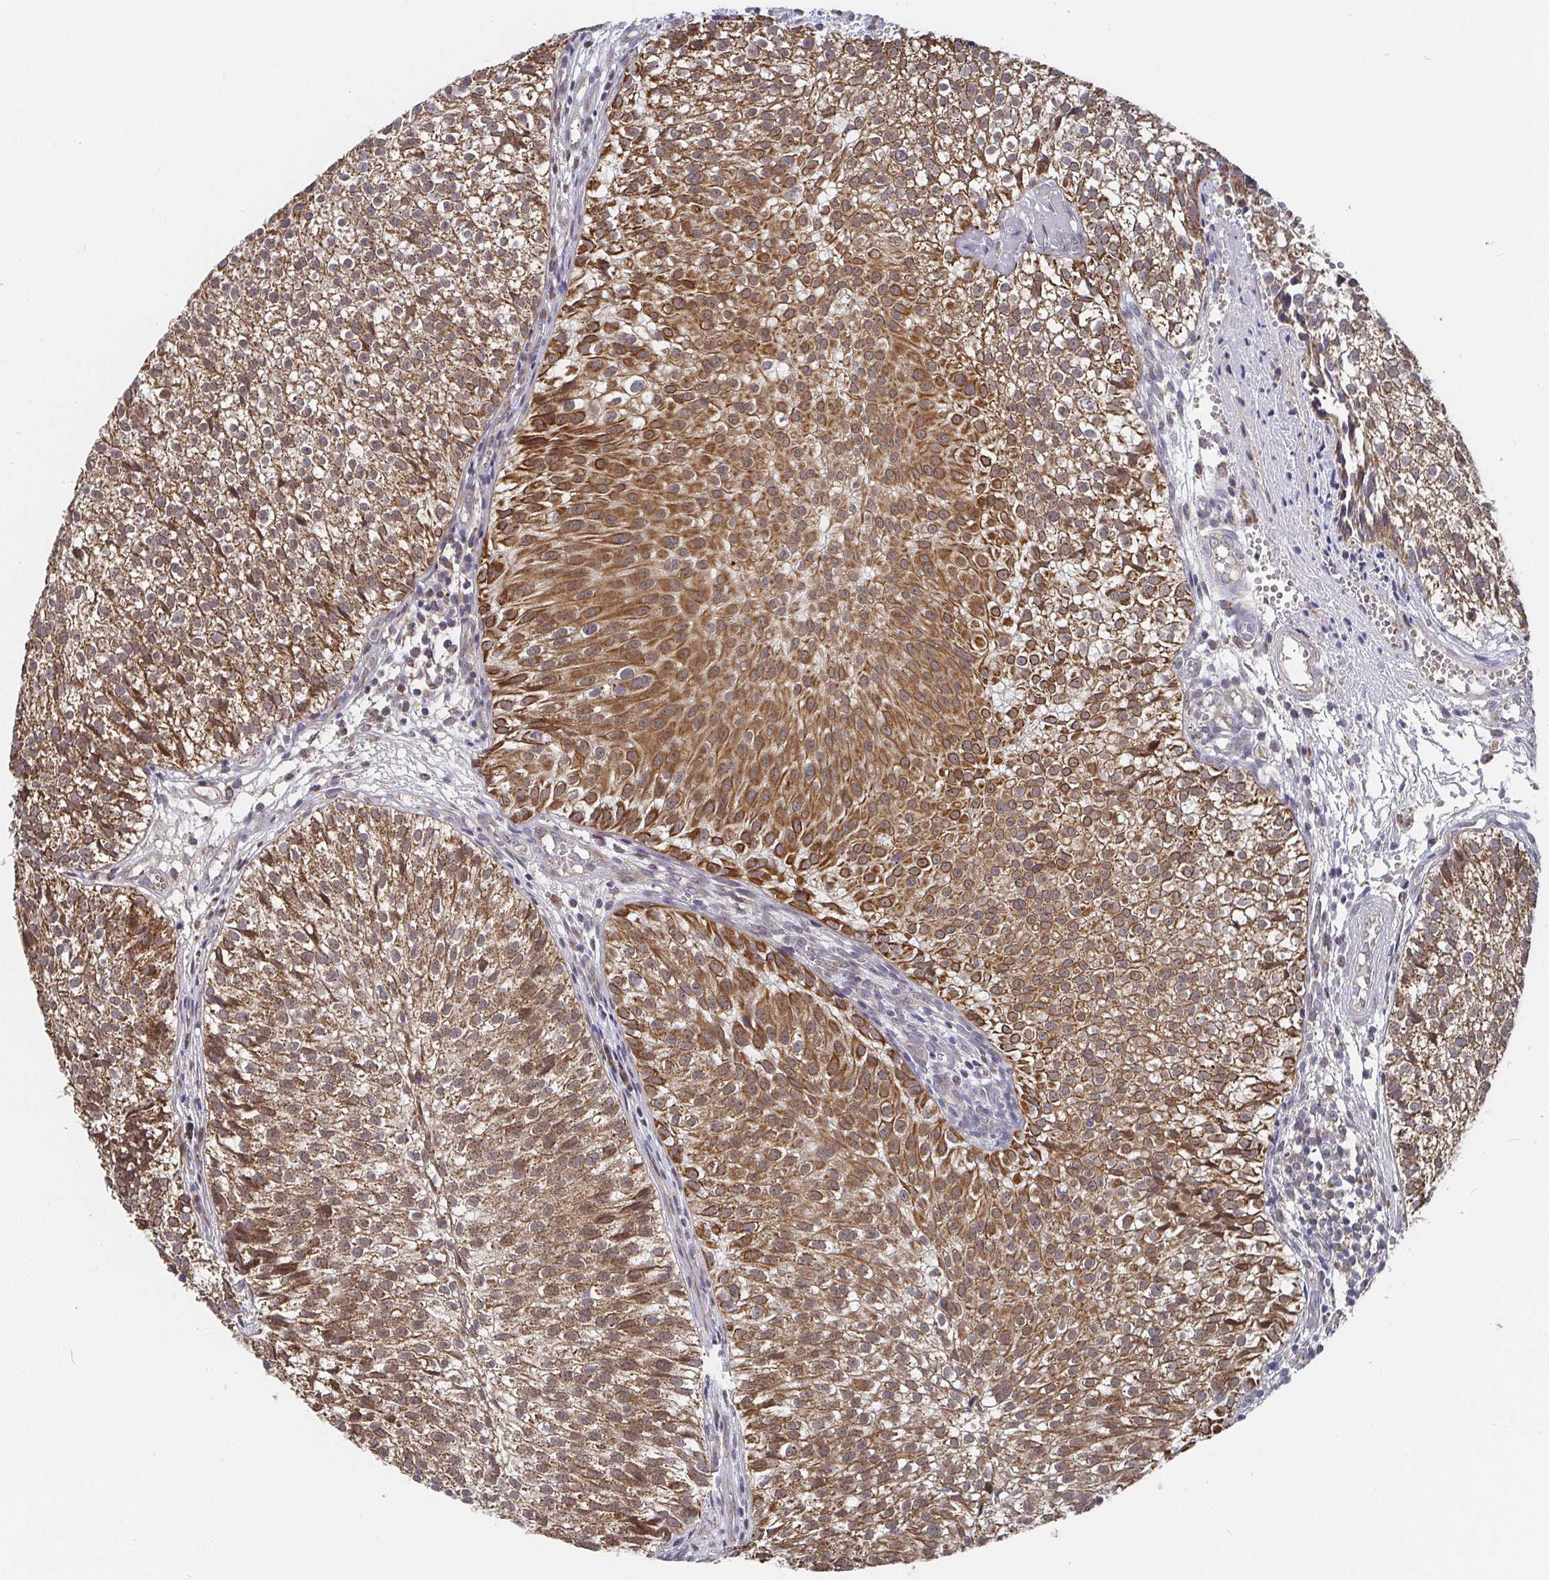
{"staining": {"intensity": "moderate", "quantity": ">75%", "location": "cytoplasmic/membranous"}, "tissue": "urothelial cancer", "cell_type": "Tumor cells", "image_type": "cancer", "snomed": [{"axis": "morphology", "description": "Urothelial carcinoma, Low grade"}, {"axis": "topography", "description": "Urinary bladder"}], "caption": "This is an image of IHC staining of urothelial cancer, which shows moderate expression in the cytoplasmic/membranous of tumor cells.", "gene": "PDF", "patient": {"sex": "male", "age": 70}}